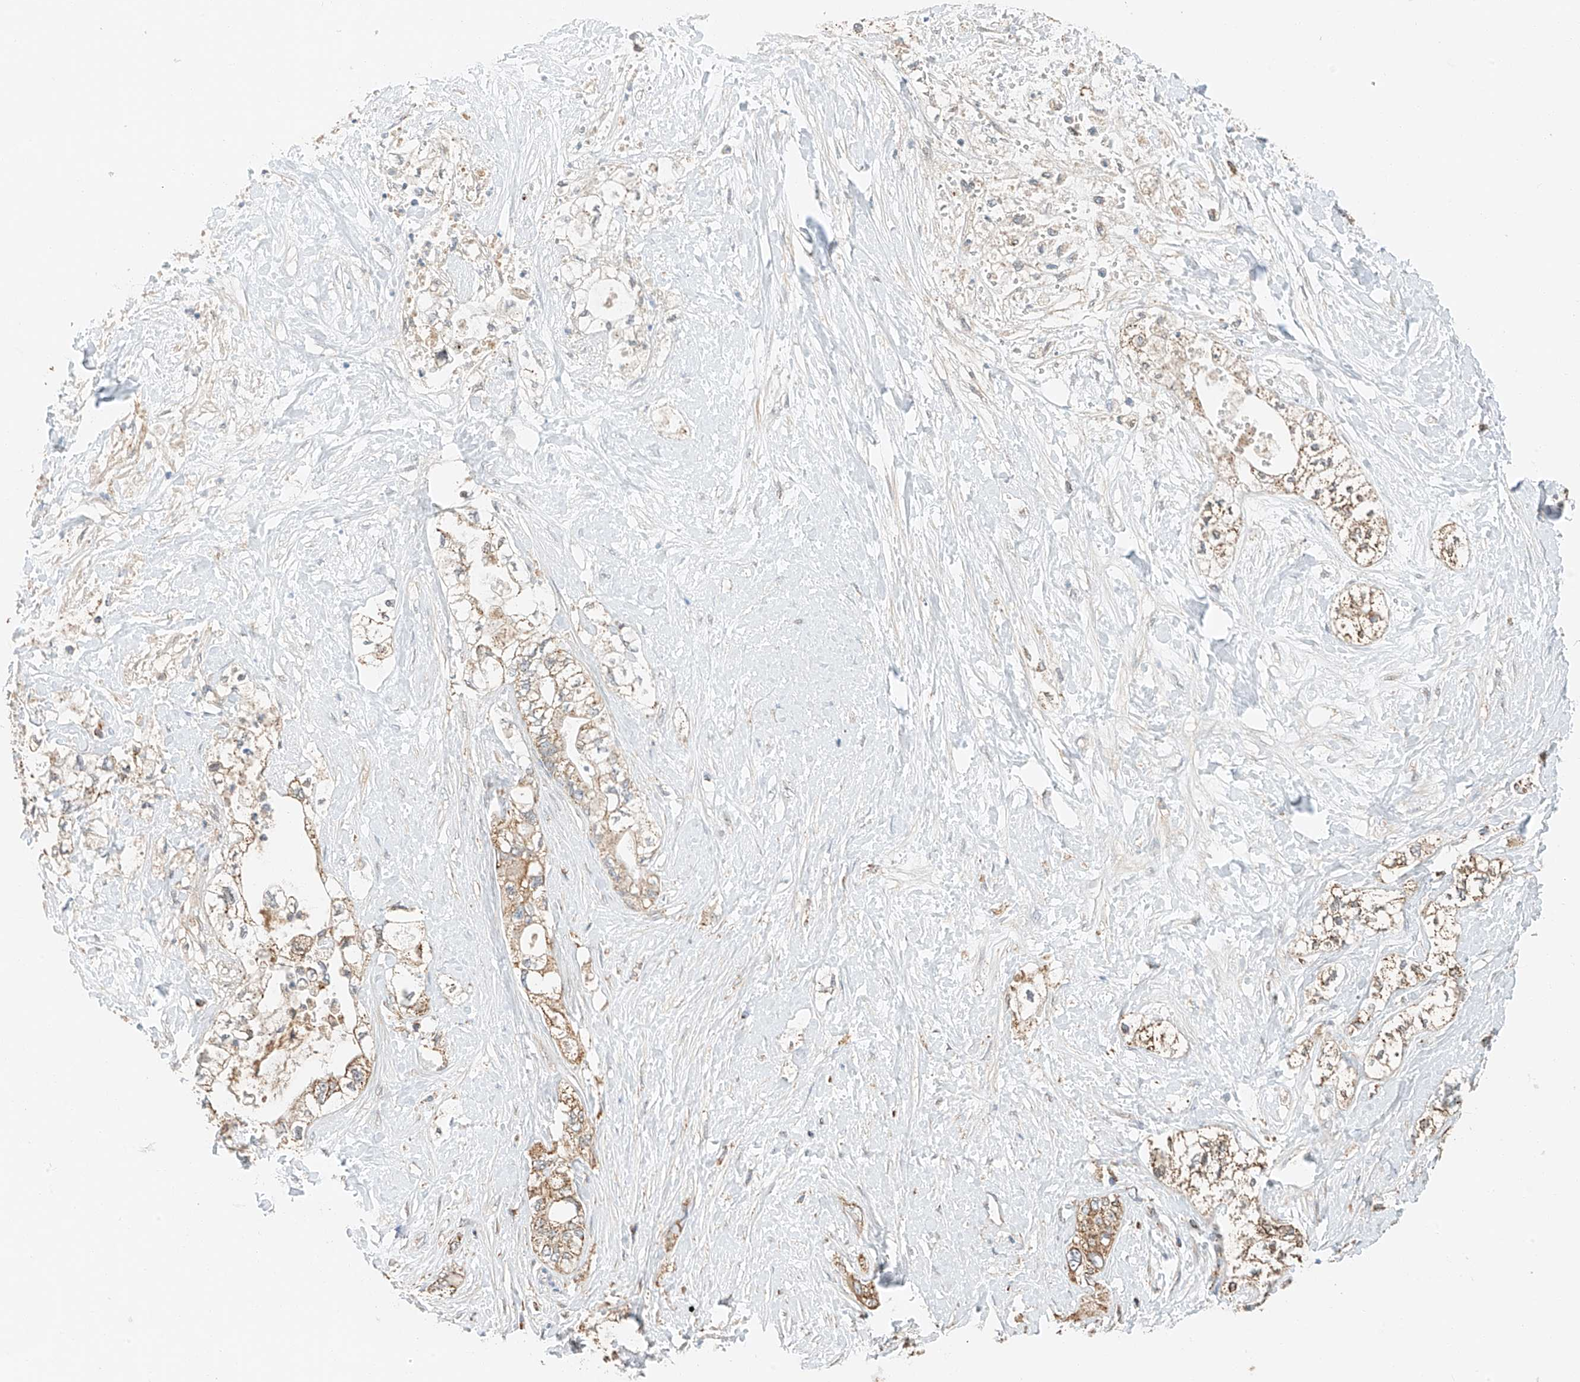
{"staining": {"intensity": "weak", "quantity": ">75%", "location": "cytoplasmic/membranous"}, "tissue": "pancreatic cancer", "cell_type": "Tumor cells", "image_type": "cancer", "snomed": [{"axis": "morphology", "description": "Adenocarcinoma, NOS"}, {"axis": "topography", "description": "Pancreas"}], "caption": "A high-resolution image shows immunohistochemistry (IHC) staining of adenocarcinoma (pancreatic), which displays weak cytoplasmic/membranous positivity in approximately >75% of tumor cells. Using DAB (brown) and hematoxylin (blue) stains, captured at high magnification using brightfield microscopy.", "gene": "YIPF7", "patient": {"sex": "male", "age": 70}}